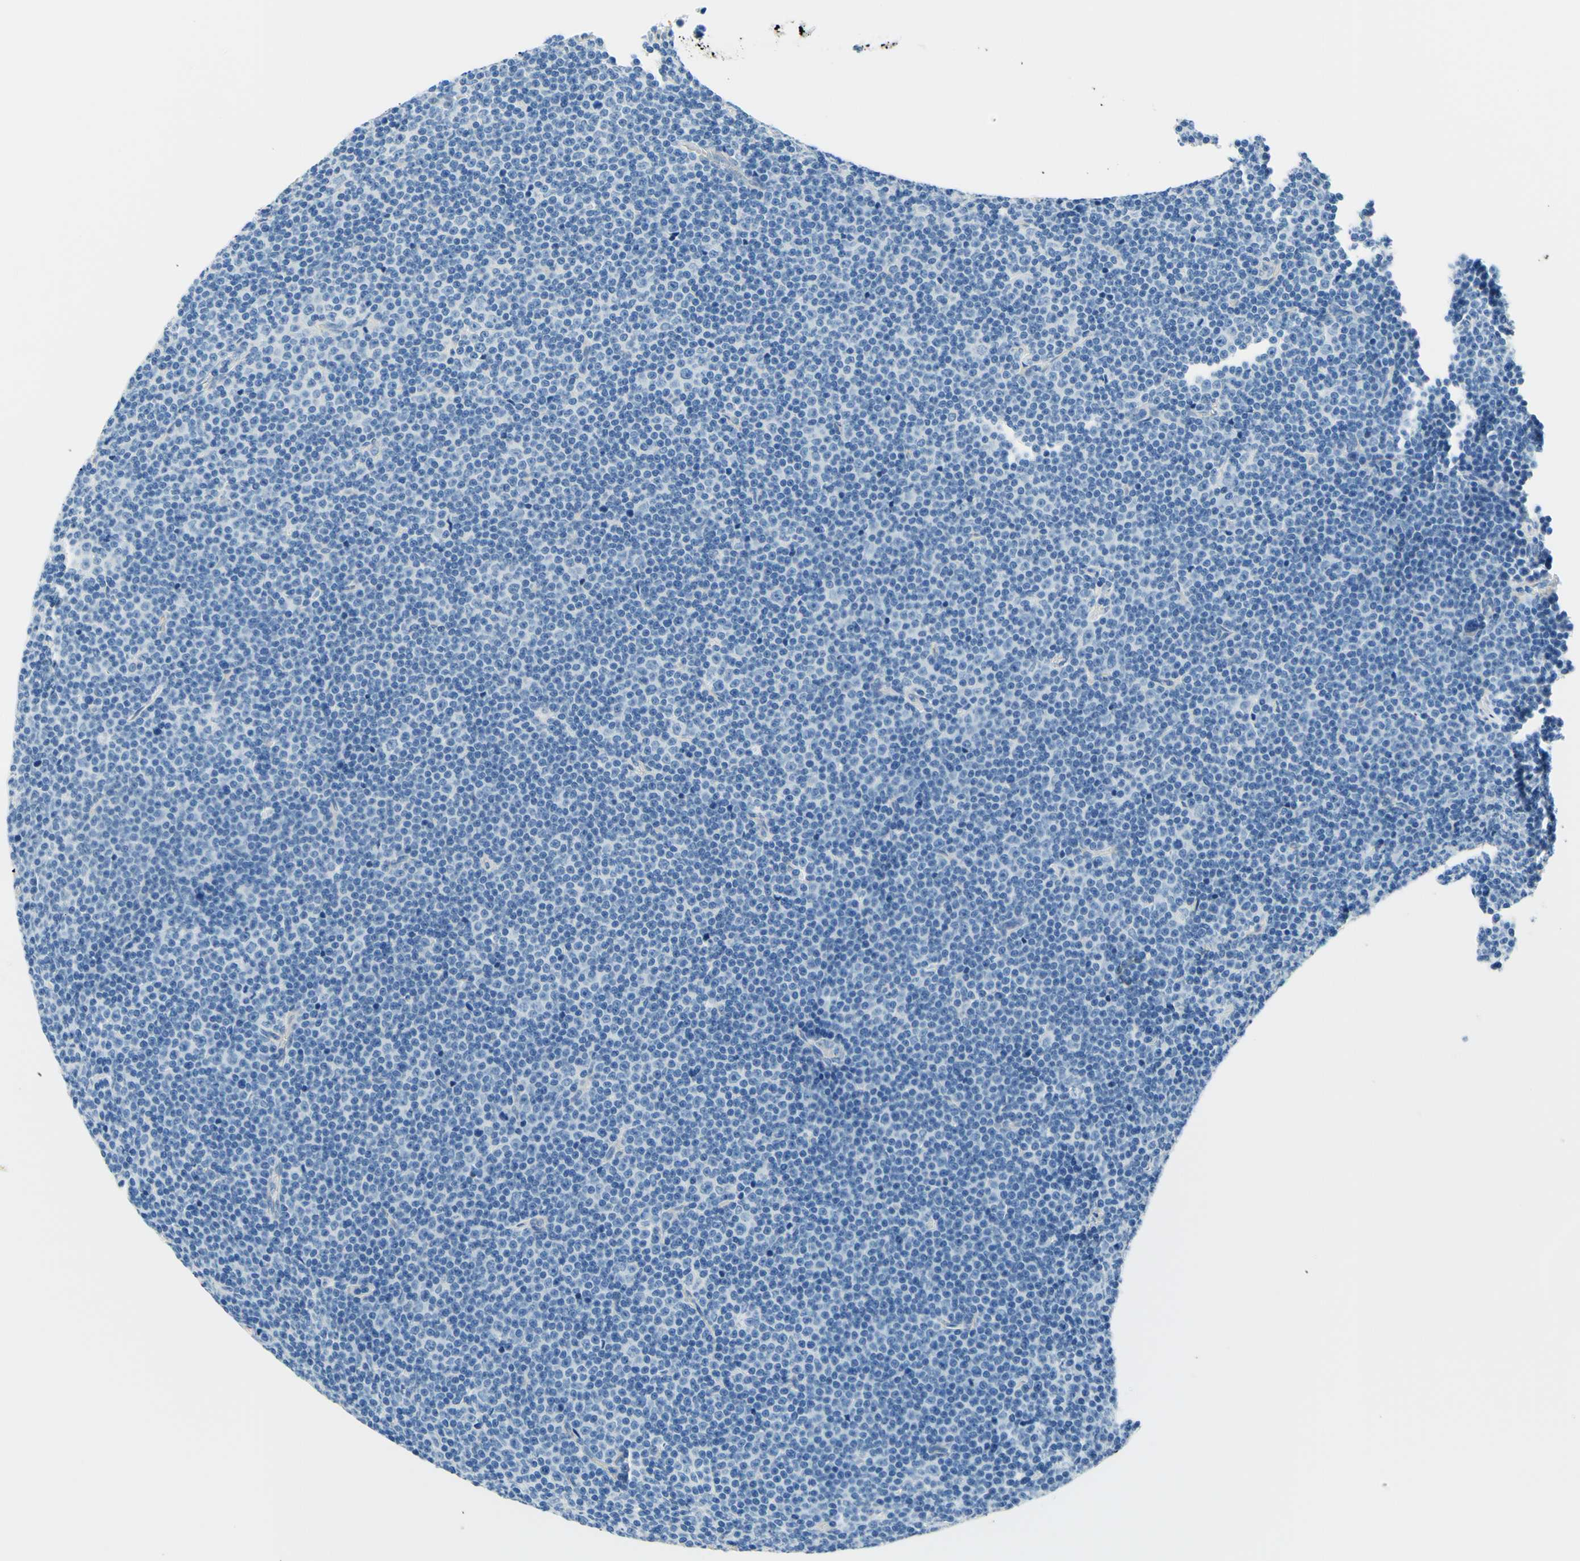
{"staining": {"intensity": "negative", "quantity": "none", "location": "none"}, "tissue": "lymphoma", "cell_type": "Tumor cells", "image_type": "cancer", "snomed": [{"axis": "morphology", "description": "Malignant lymphoma, non-Hodgkin's type, Low grade"}, {"axis": "topography", "description": "Lymph node"}], "caption": "Immunohistochemical staining of human low-grade malignant lymphoma, non-Hodgkin's type displays no significant positivity in tumor cells.", "gene": "PASD1", "patient": {"sex": "female", "age": 67}}